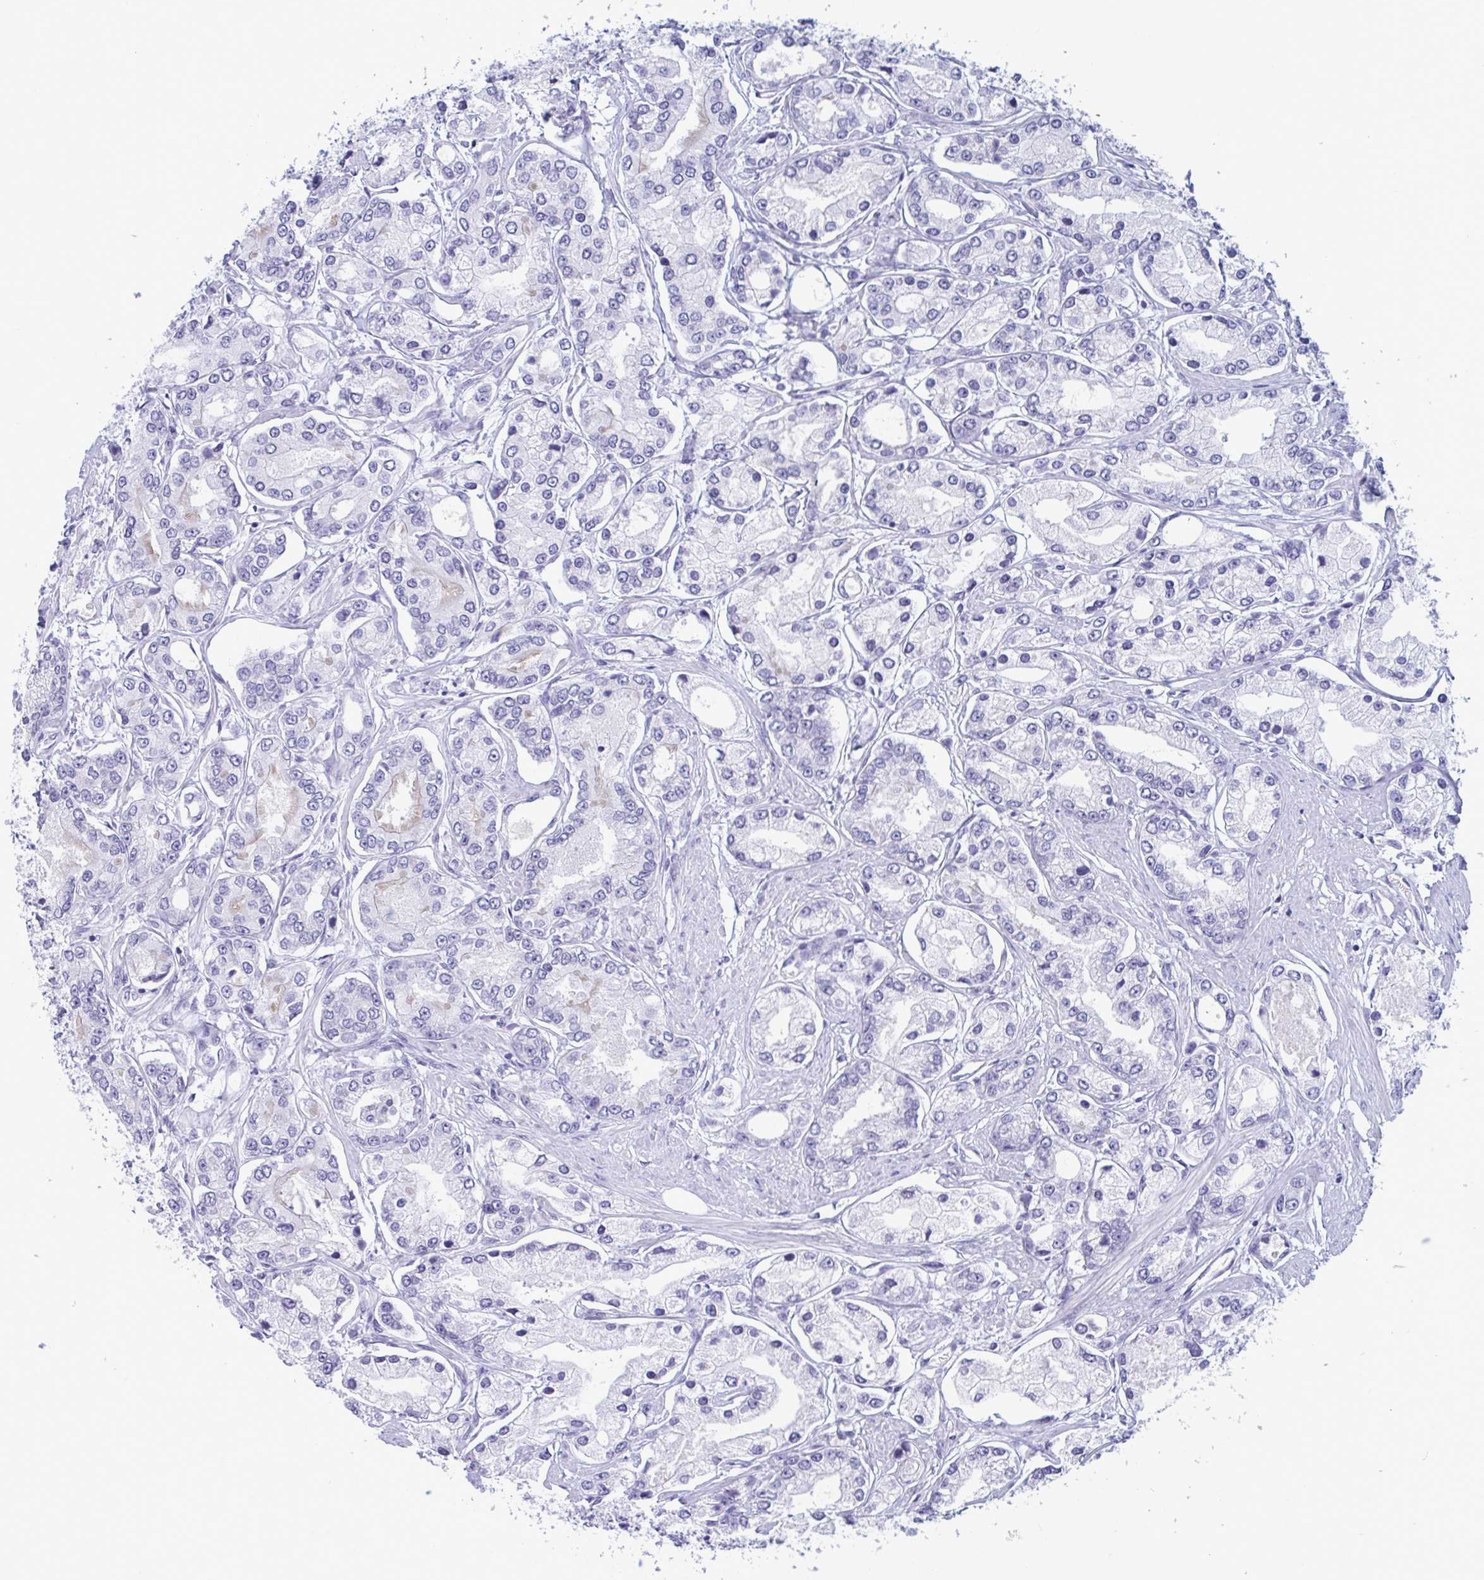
{"staining": {"intensity": "negative", "quantity": "none", "location": "none"}, "tissue": "prostate cancer", "cell_type": "Tumor cells", "image_type": "cancer", "snomed": [{"axis": "morphology", "description": "Adenocarcinoma, High grade"}, {"axis": "topography", "description": "Prostate"}], "caption": "Photomicrograph shows no significant protein expression in tumor cells of prostate cancer (high-grade adenocarcinoma).", "gene": "CDX4", "patient": {"sex": "male", "age": 66}}